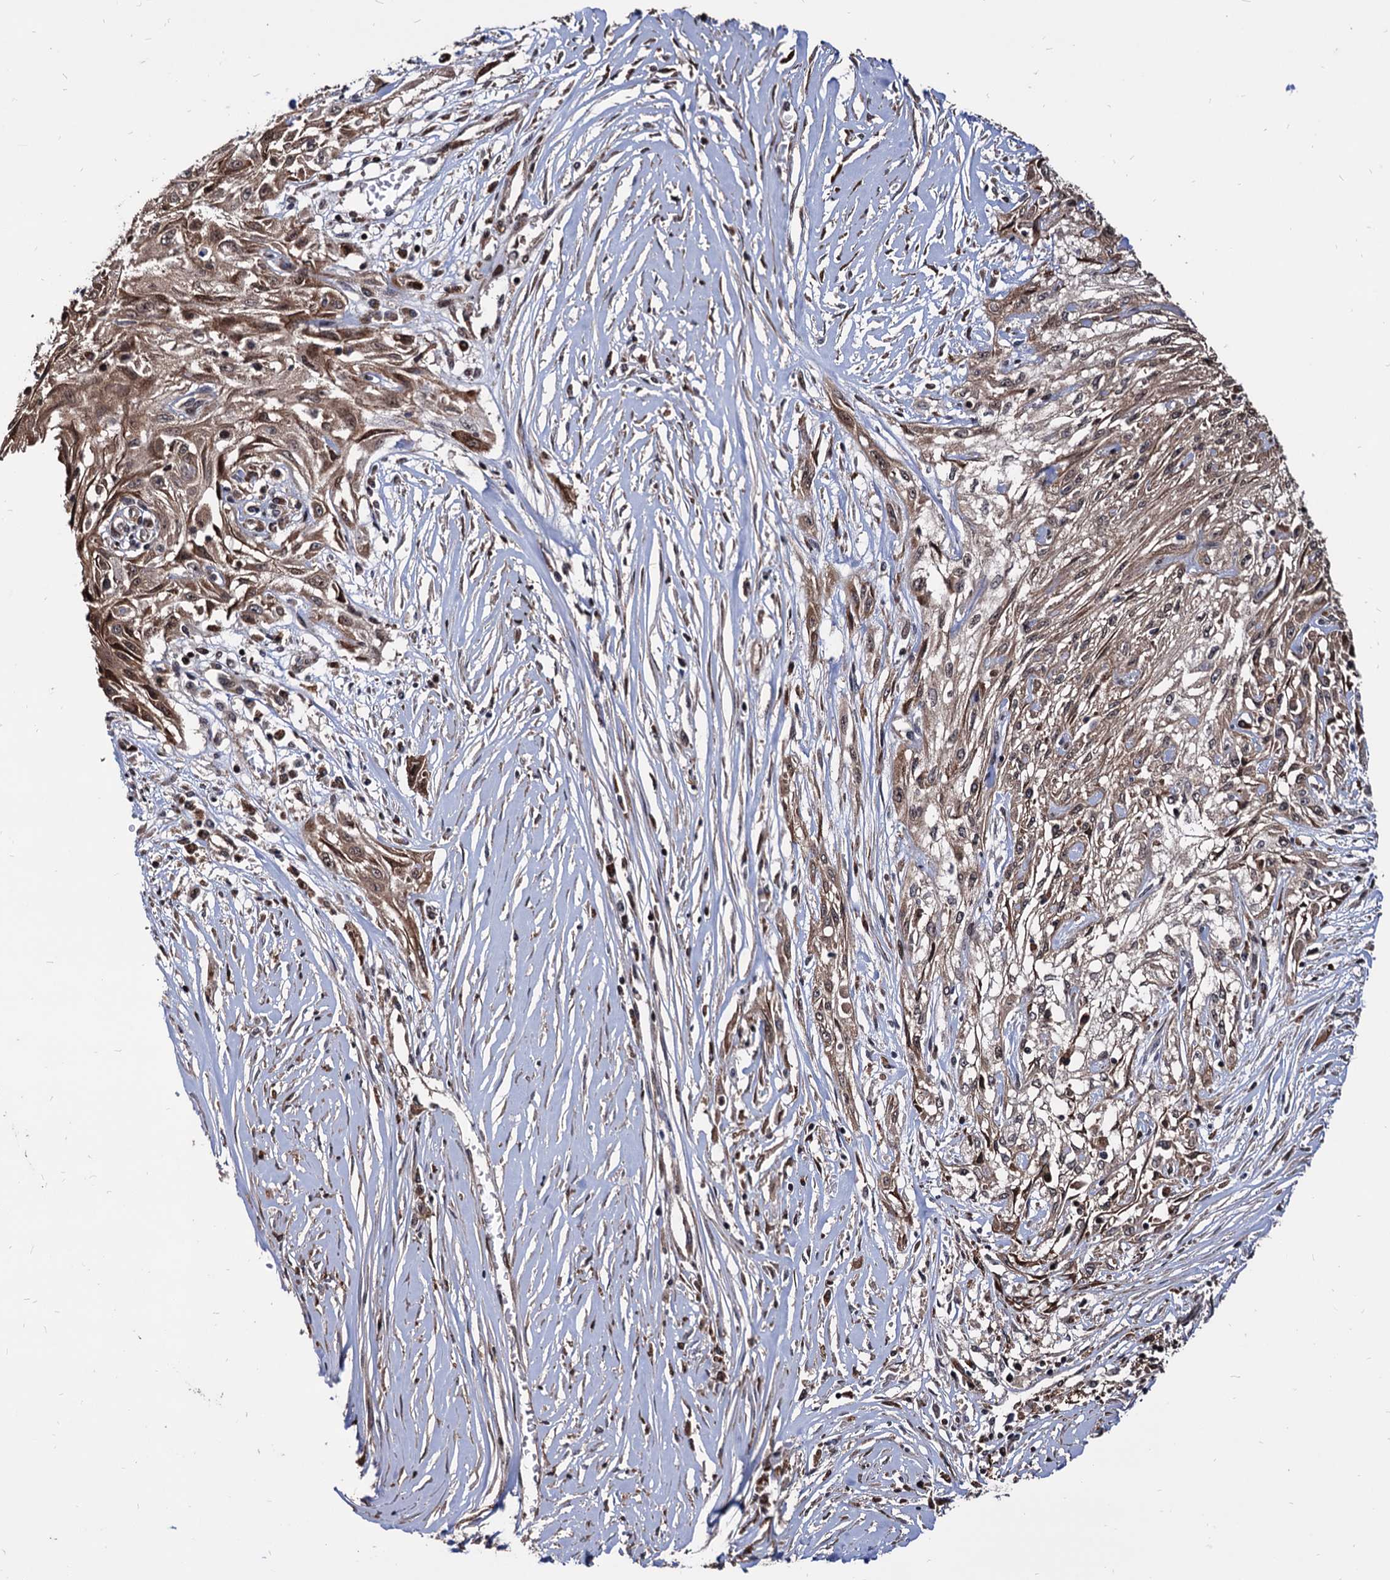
{"staining": {"intensity": "moderate", "quantity": ">75%", "location": "cytoplasmic/membranous"}, "tissue": "skin cancer", "cell_type": "Tumor cells", "image_type": "cancer", "snomed": [{"axis": "morphology", "description": "Squamous cell carcinoma, NOS"}, {"axis": "morphology", "description": "Squamous cell carcinoma, metastatic, NOS"}, {"axis": "topography", "description": "Skin"}, {"axis": "topography", "description": "Lymph node"}], "caption": "Skin cancer stained with DAB IHC reveals medium levels of moderate cytoplasmic/membranous staining in approximately >75% of tumor cells.", "gene": "ANKRD12", "patient": {"sex": "male", "age": 75}}